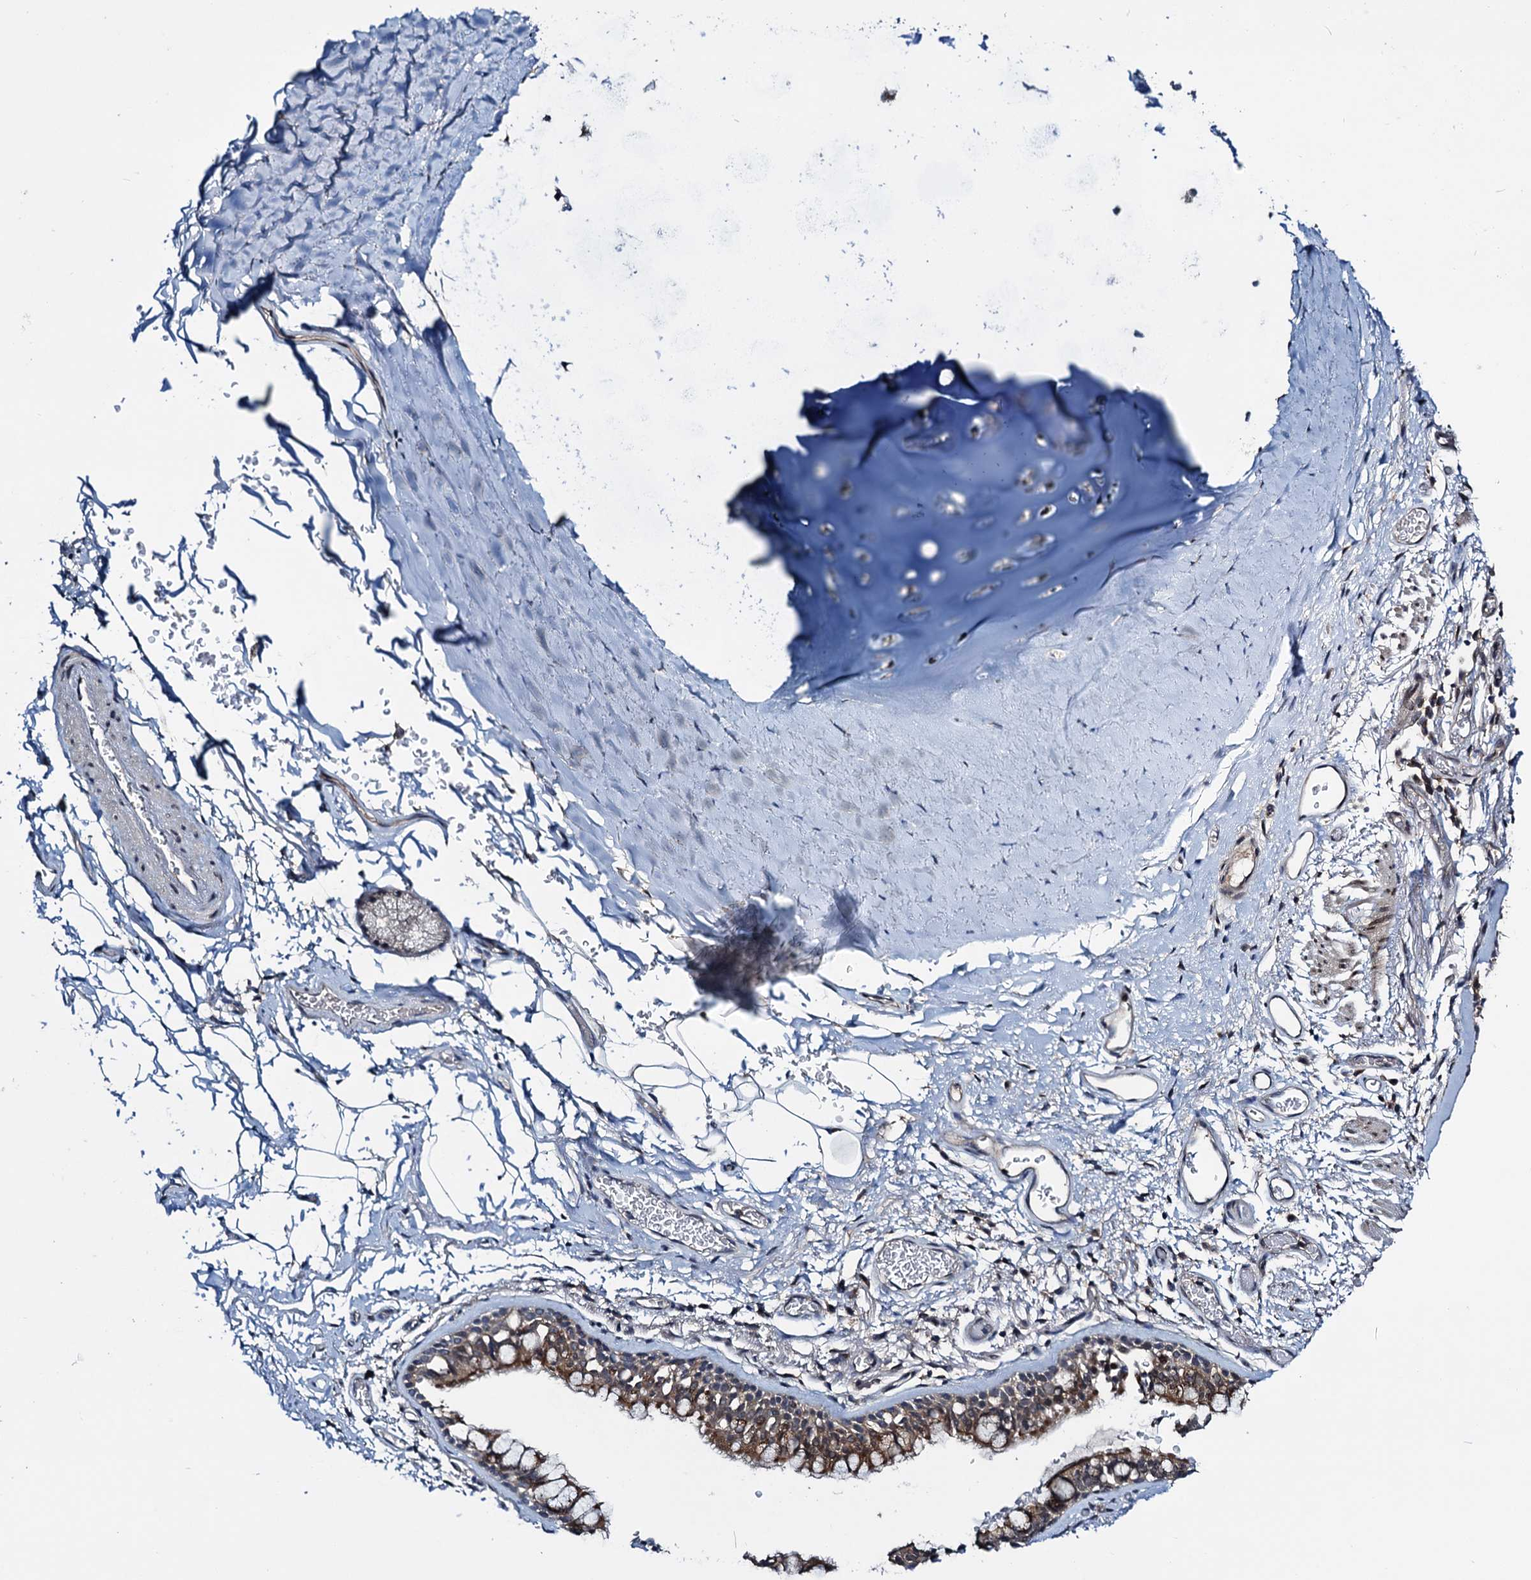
{"staining": {"intensity": "moderate", "quantity": ">75%", "location": "cytoplasmic/membranous"}, "tissue": "bronchus", "cell_type": "Respiratory epithelial cells", "image_type": "normal", "snomed": [{"axis": "morphology", "description": "Normal tissue, NOS"}, {"axis": "topography", "description": "Bronchus"}], "caption": "Moderate cytoplasmic/membranous expression is seen in approximately >75% of respiratory epithelial cells in normal bronchus.", "gene": "RNF165", "patient": {"sex": "male", "age": 65}}